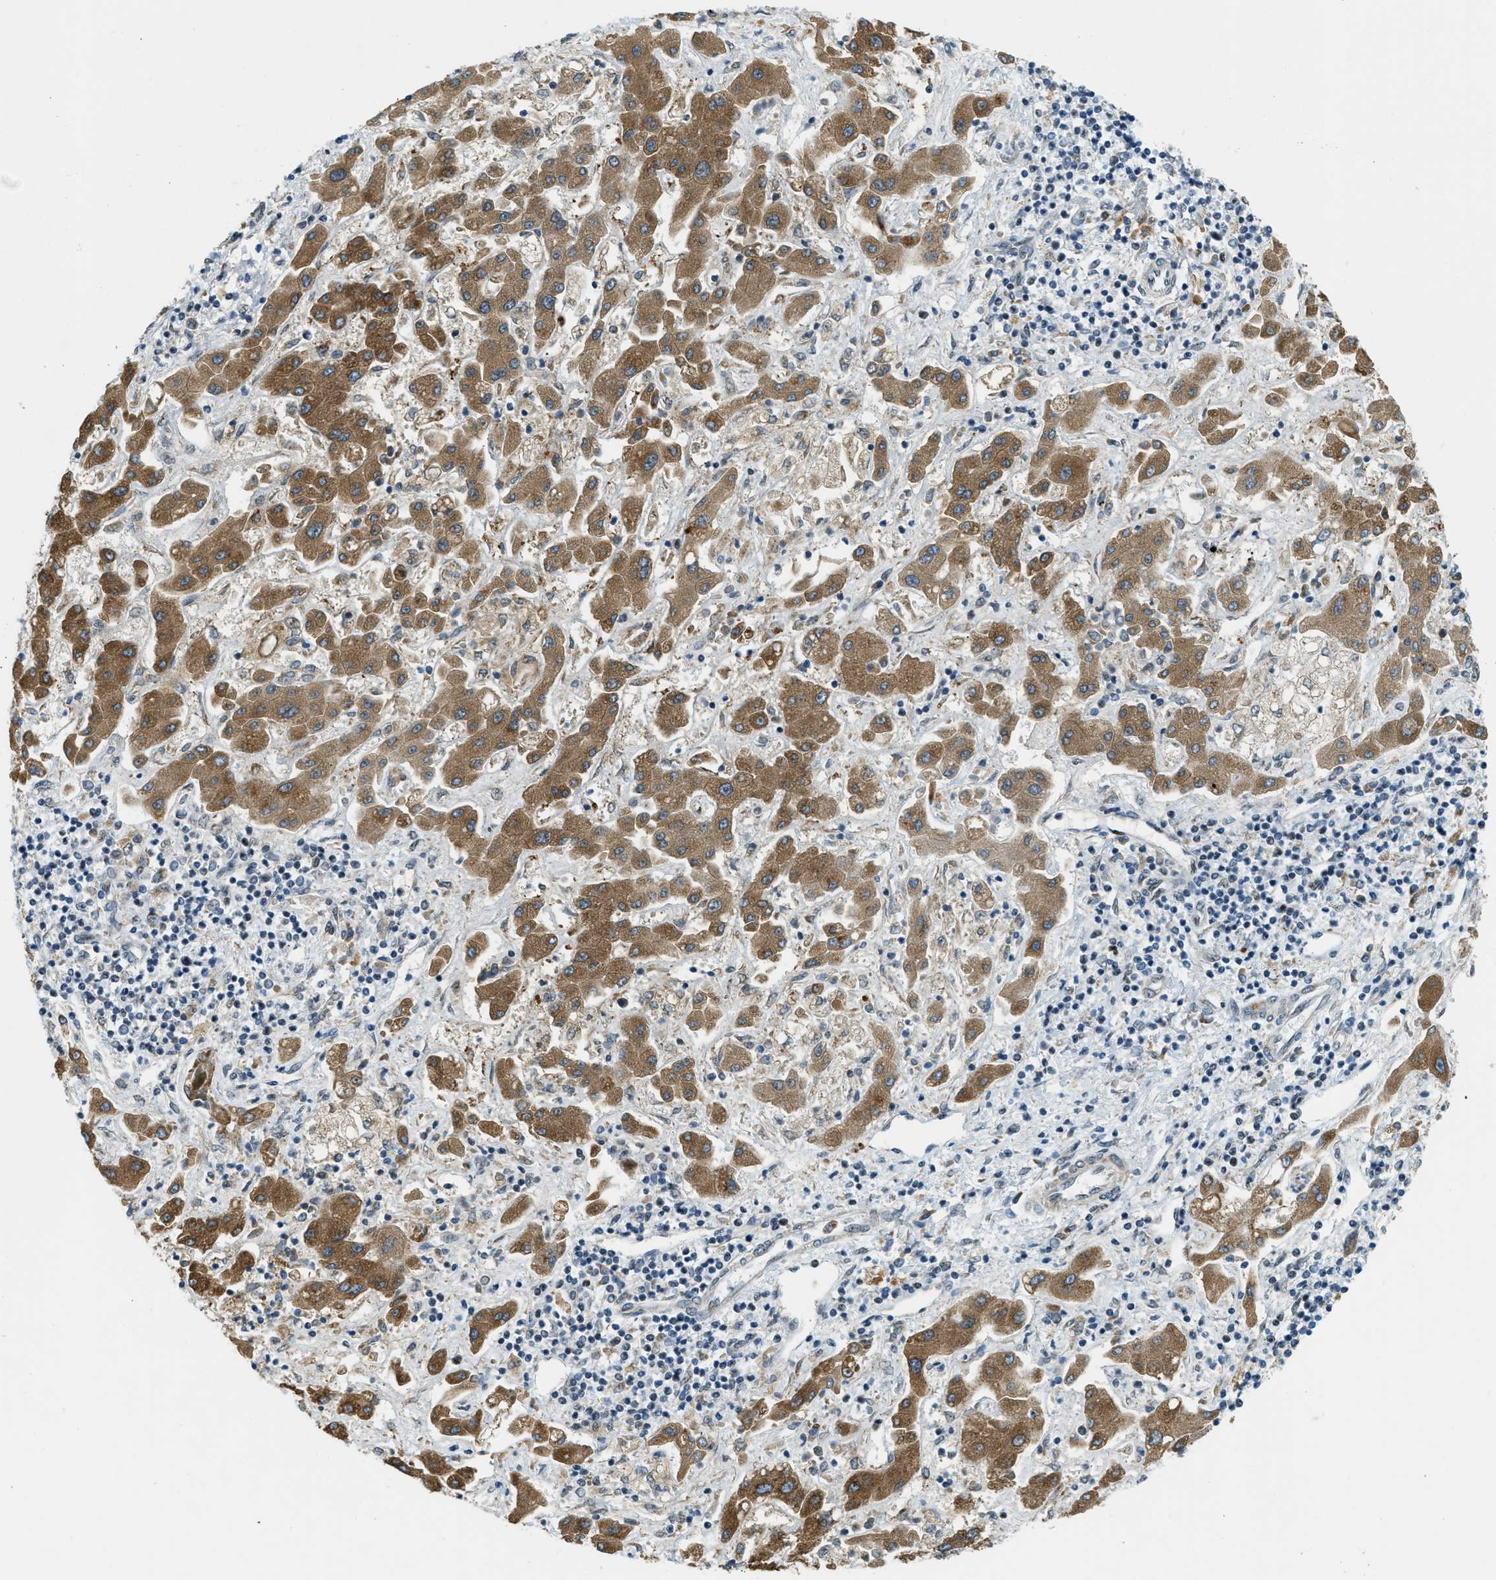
{"staining": {"intensity": "moderate", "quantity": ">75%", "location": "cytoplasmic/membranous"}, "tissue": "liver cancer", "cell_type": "Tumor cells", "image_type": "cancer", "snomed": [{"axis": "morphology", "description": "Cholangiocarcinoma"}, {"axis": "topography", "description": "Liver"}], "caption": "There is medium levels of moderate cytoplasmic/membranous staining in tumor cells of liver cancer, as demonstrated by immunohistochemical staining (brown color).", "gene": "SP100", "patient": {"sex": "male", "age": 50}}